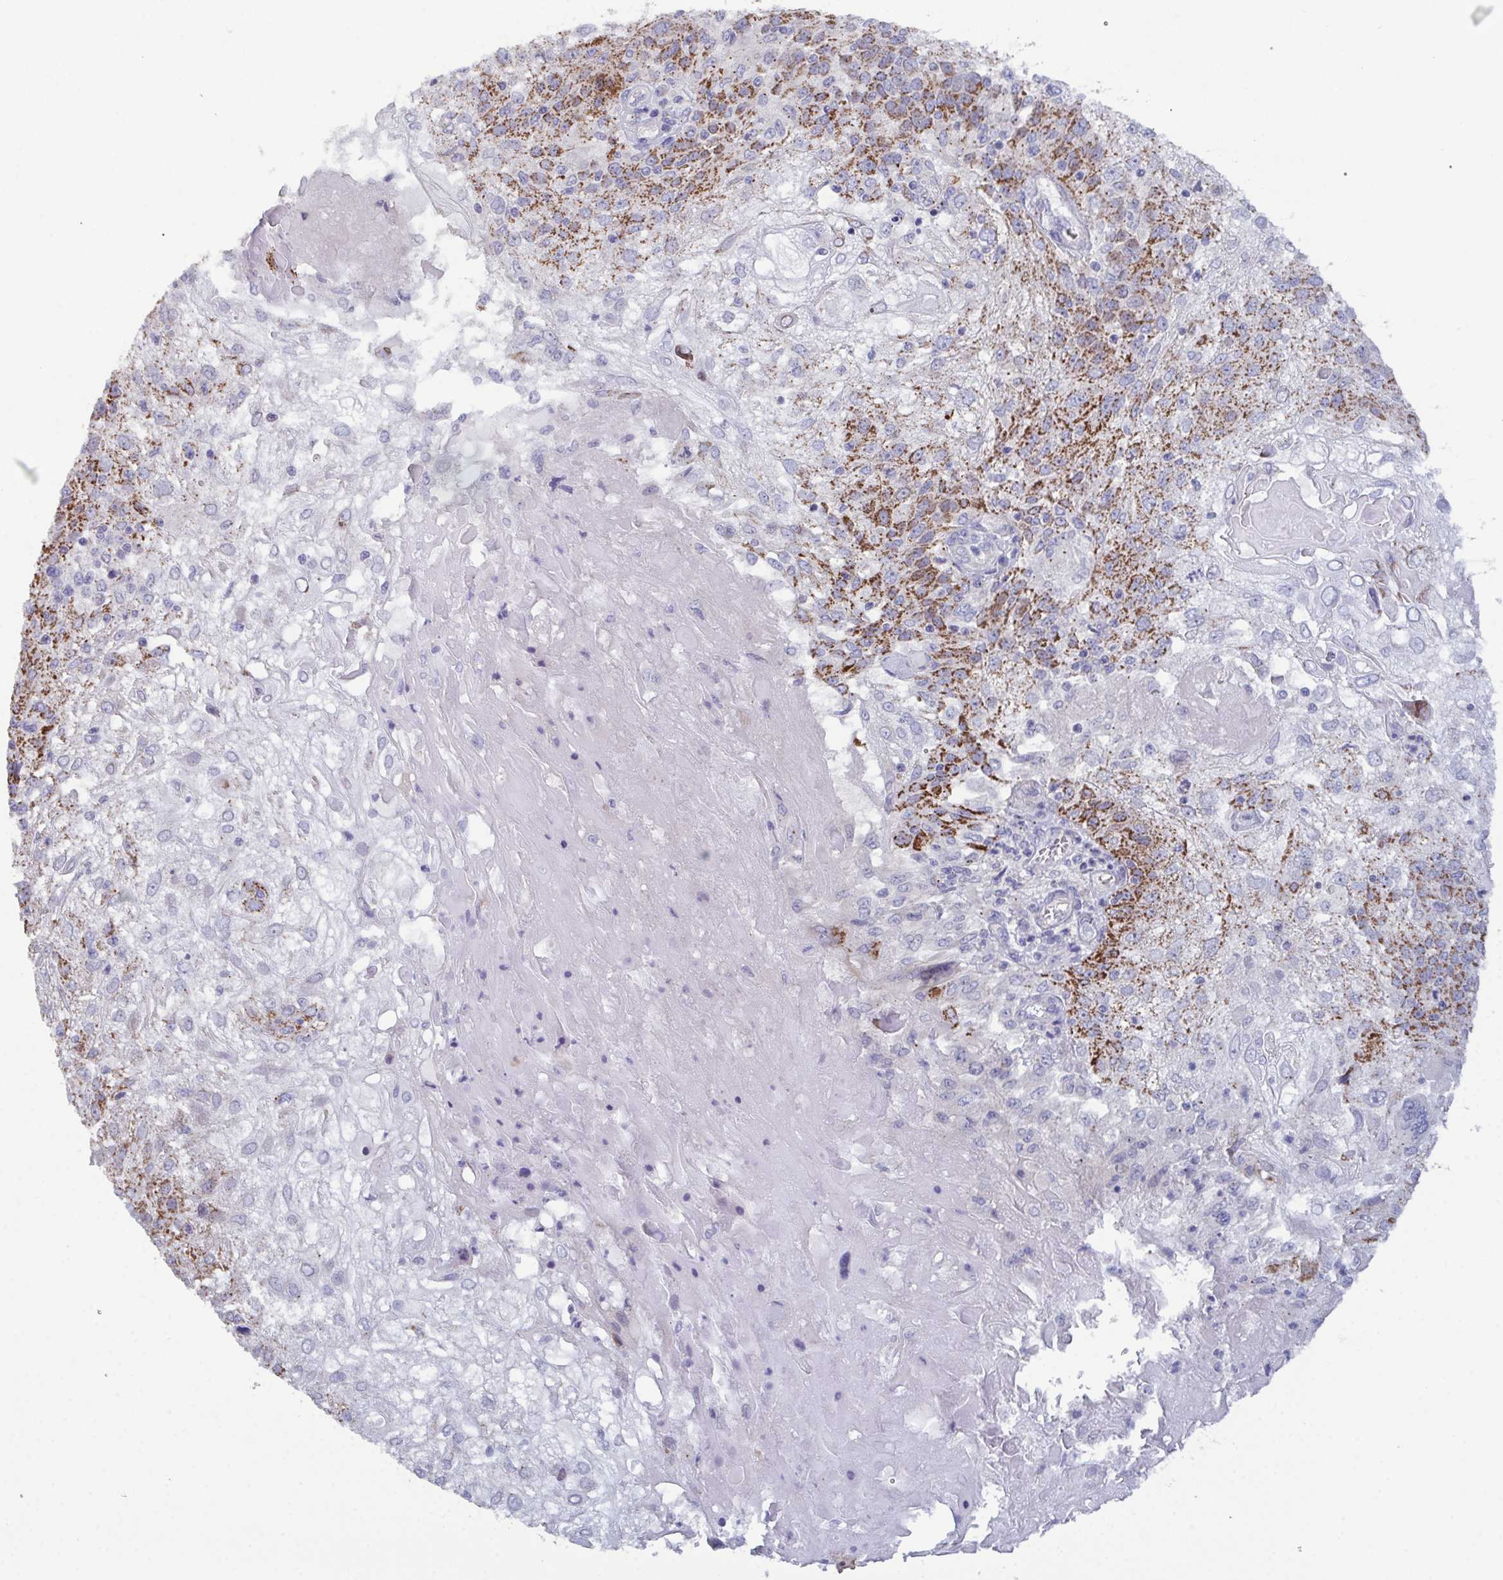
{"staining": {"intensity": "strong", "quantity": "25%-75%", "location": "cytoplasmic/membranous"}, "tissue": "skin cancer", "cell_type": "Tumor cells", "image_type": "cancer", "snomed": [{"axis": "morphology", "description": "Normal tissue, NOS"}, {"axis": "morphology", "description": "Squamous cell carcinoma, NOS"}, {"axis": "topography", "description": "Skin"}], "caption": "Protein expression analysis of human skin cancer reveals strong cytoplasmic/membranous staining in about 25%-75% of tumor cells.", "gene": "GLDC", "patient": {"sex": "female", "age": 83}}